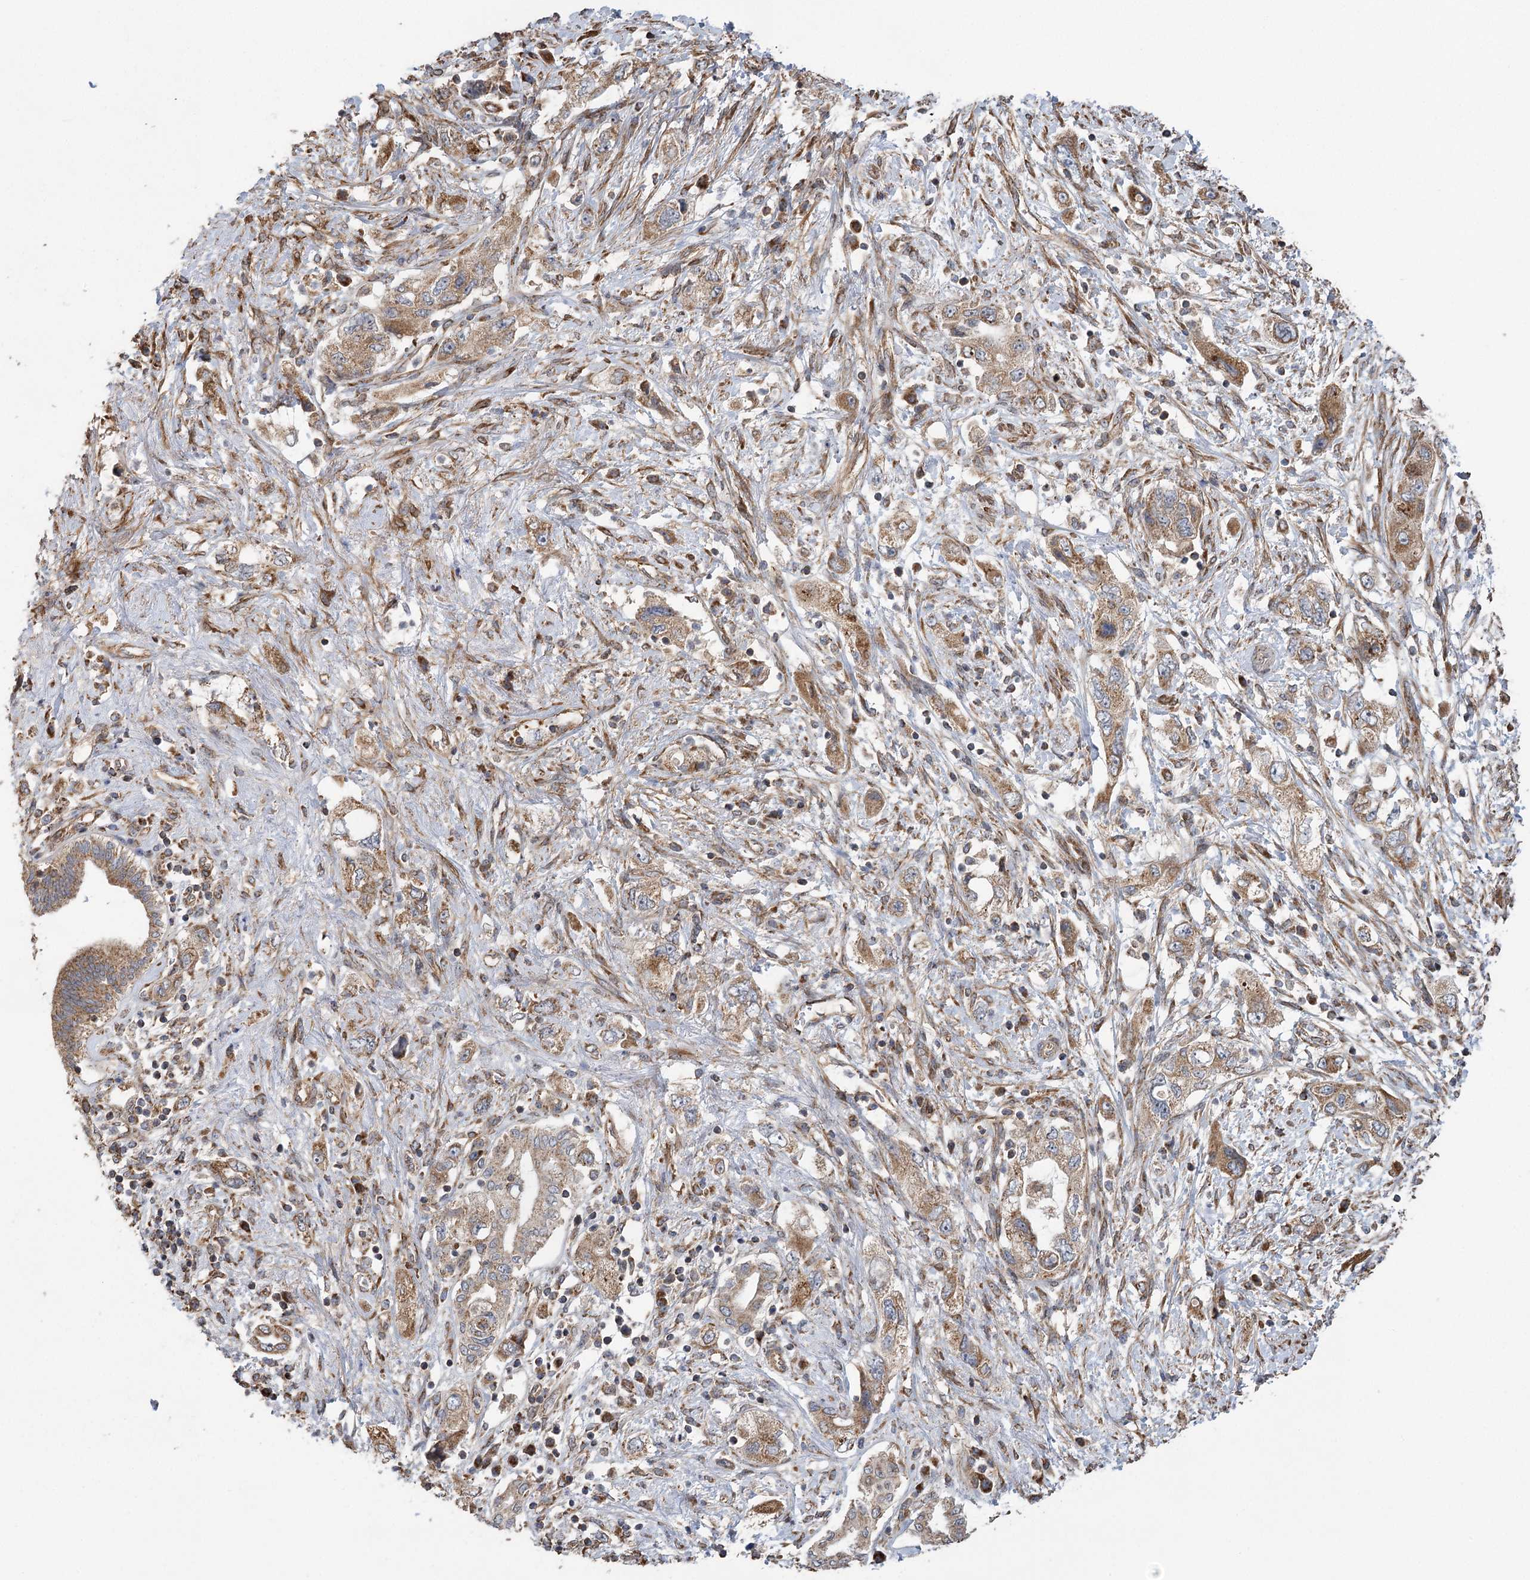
{"staining": {"intensity": "moderate", "quantity": ">75%", "location": "cytoplasmic/membranous"}, "tissue": "pancreatic cancer", "cell_type": "Tumor cells", "image_type": "cancer", "snomed": [{"axis": "morphology", "description": "Adenocarcinoma, NOS"}, {"axis": "topography", "description": "Pancreas"}], "caption": "Protein analysis of pancreatic cancer (adenocarcinoma) tissue exhibits moderate cytoplasmic/membranous expression in about >75% of tumor cells.", "gene": "RWDD4", "patient": {"sex": "female", "age": 73}}